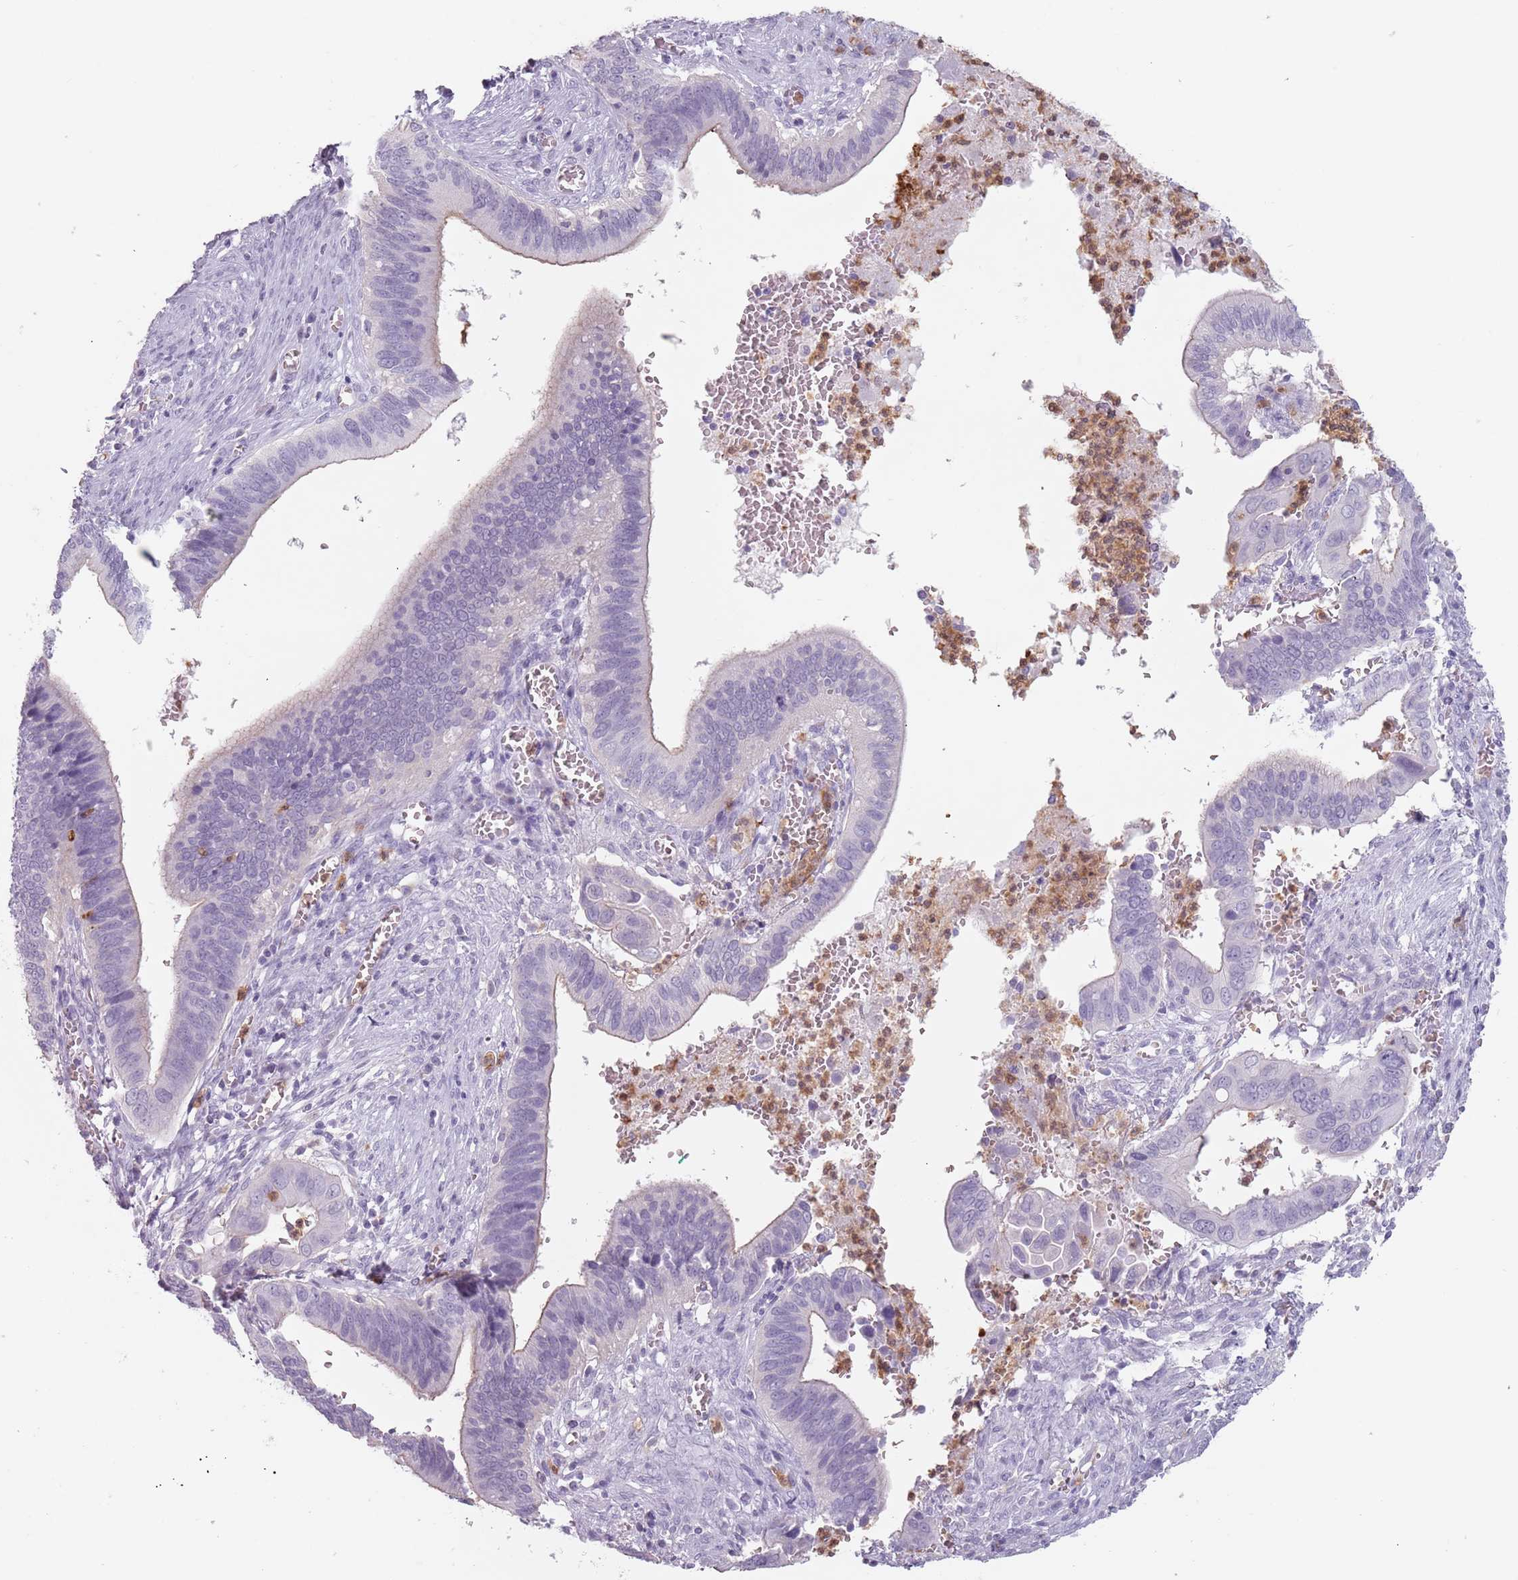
{"staining": {"intensity": "negative", "quantity": "none", "location": "none"}, "tissue": "cervical cancer", "cell_type": "Tumor cells", "image_type": "cancer", "snomed": [{"axis": "morphology", "description": "Adenocarcinoma, NOS"}, {"axis": "topography", "description": "Cervix"}], "caption": "This is an IHC image of cervical adenocarcinoma. There is no positivity in tumor cells.", "gene": "ZNF584", "patient": {"sex": "female", "age": 42}}